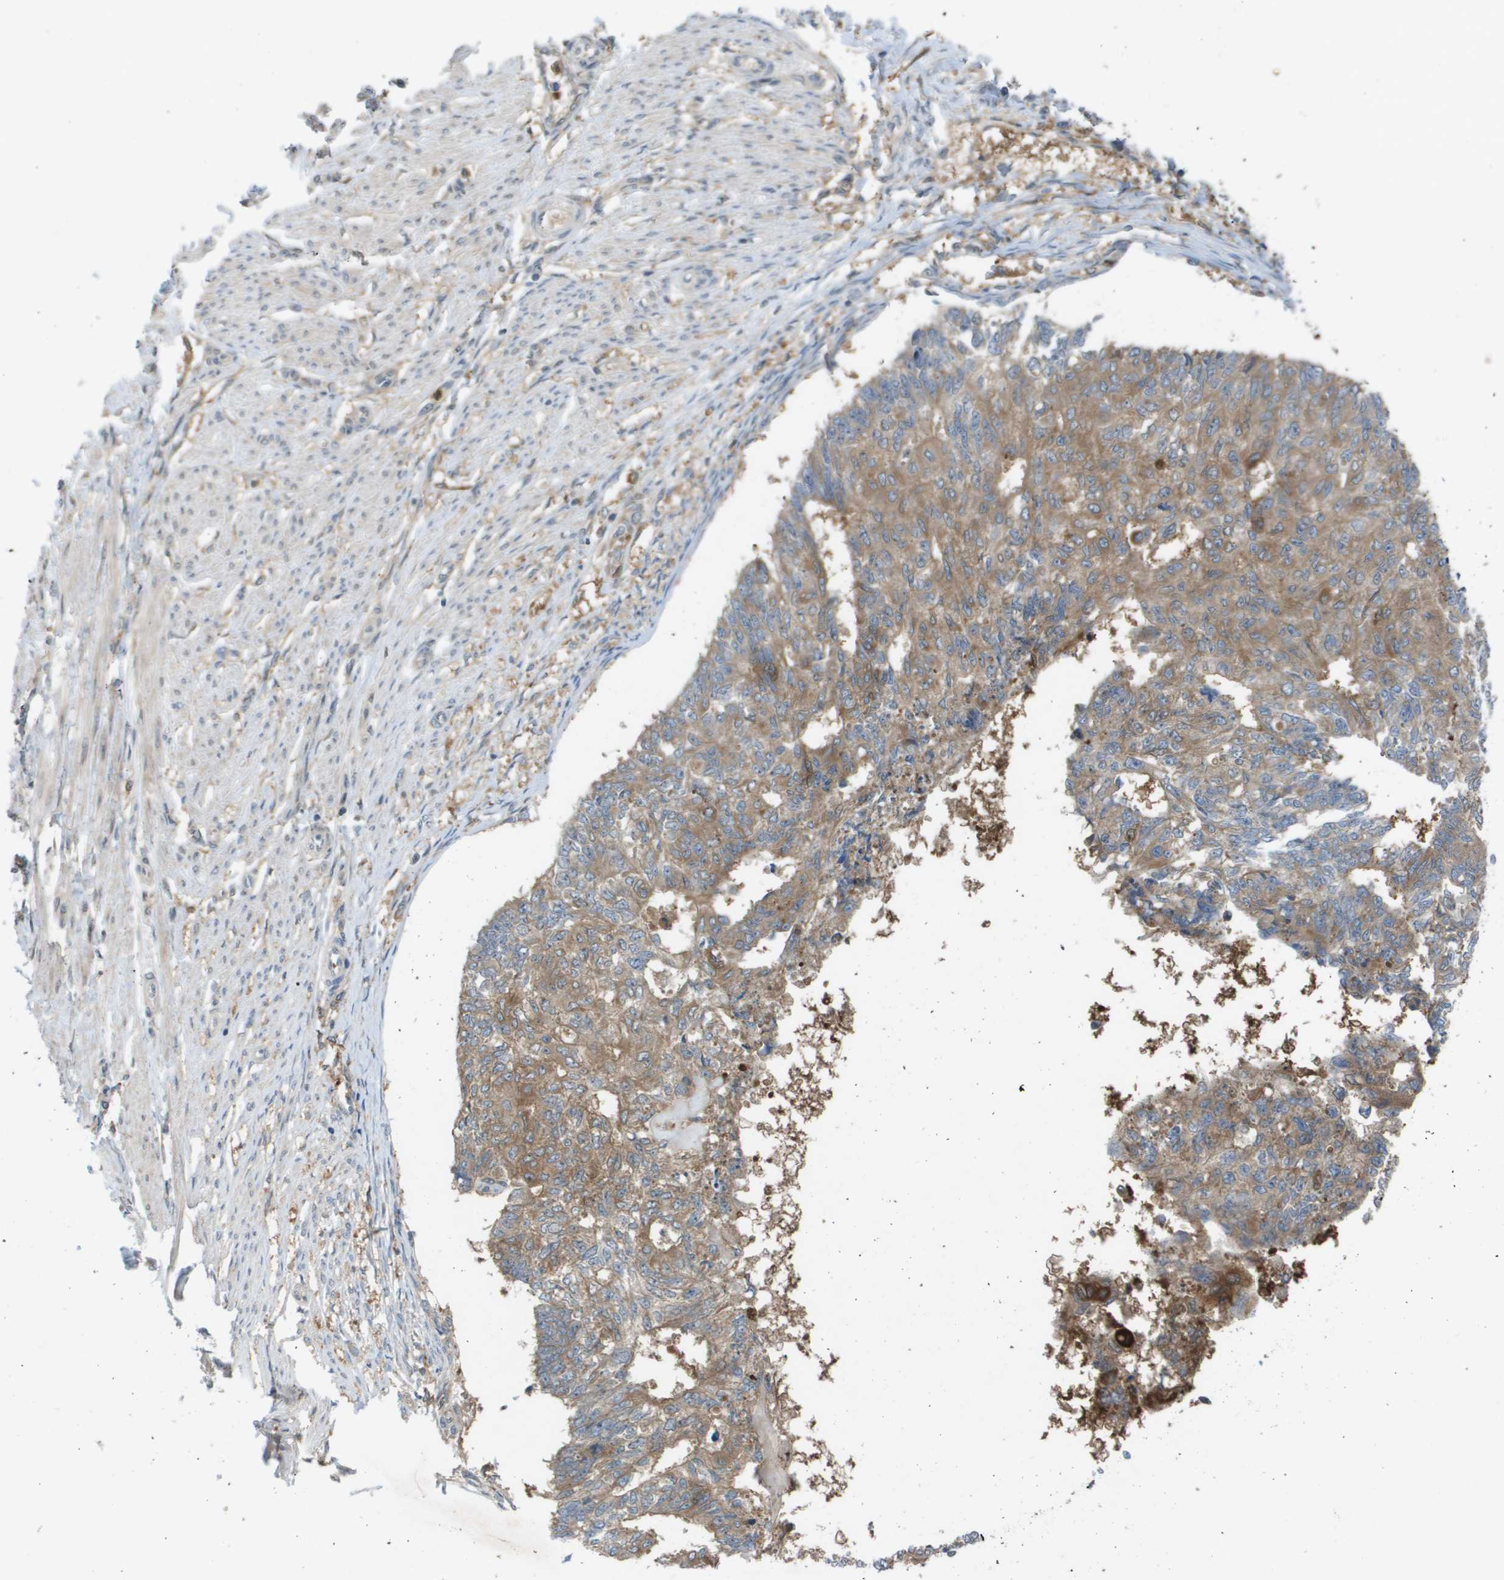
{"staining": {"intensity": "moderate", "quantity": ">75%", "location": "cytoplasmic/membranous"}, "tissue": "endometrial cancer", "cell_type": "Tumor cells", "image_type": "cancer", "snomed": [{"axis": "morphology", "description": "Adenocarcinoma, NOS"}, {"axis": "topography", "description": "Endometrium"}], "caption": "Moderate cytoplasmic/membranous positivity for a protein is present in about >75% of tumor cells of adenocarcinoma (endometrial) using immunohistochemistry.", "gene": "PALD1", "patient": {"sex": "female", "age": 32}}